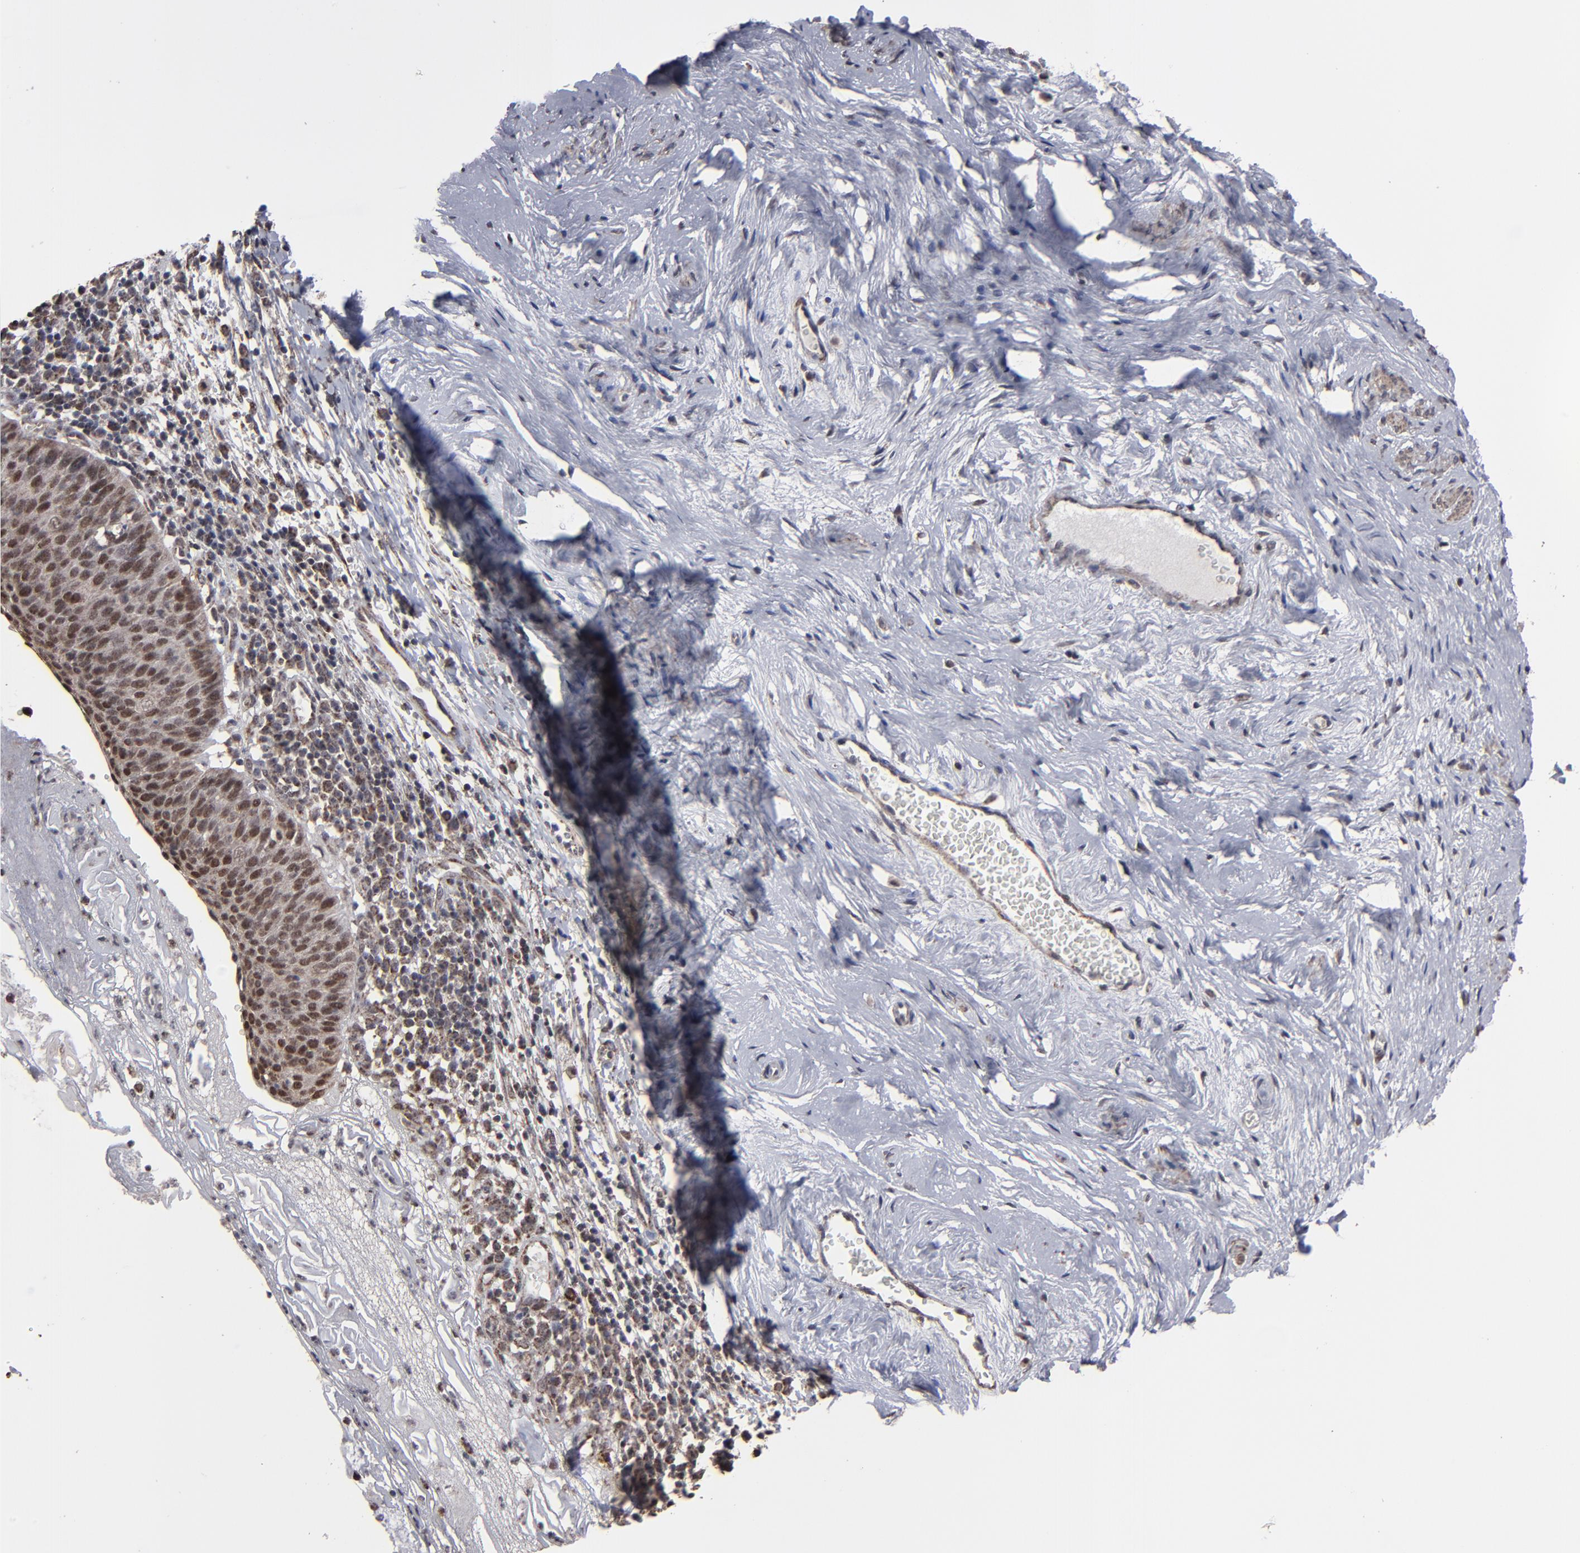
{"staining": {"intensity": "moderate", "quantity": ">75%", "location": "nuclear"}, "tissue": "cervical cancer", "cell_type": "Tumor cells", "image_type": "cancer", "snomed": [{"axis": "morphology", "description": "Normal tissue, NOS"}, {"axis": "morphology", "description": "Squamous cell carcinoma, NOS"}, {"axis": "topography", "description": "Cervix"}], "caption": "IHC staining of cervical cancer, which shows medium levels of moderate nuclear staining in approximately >75% of tumor cells indicating moderate nuclear protein positivity. The staining was performed using DAB (brown) for protein detection and nuclei were counterstained in hematoxylin (blue).", "gene": "BNIP3", "patient": {"sex": "female", "age": 39}}